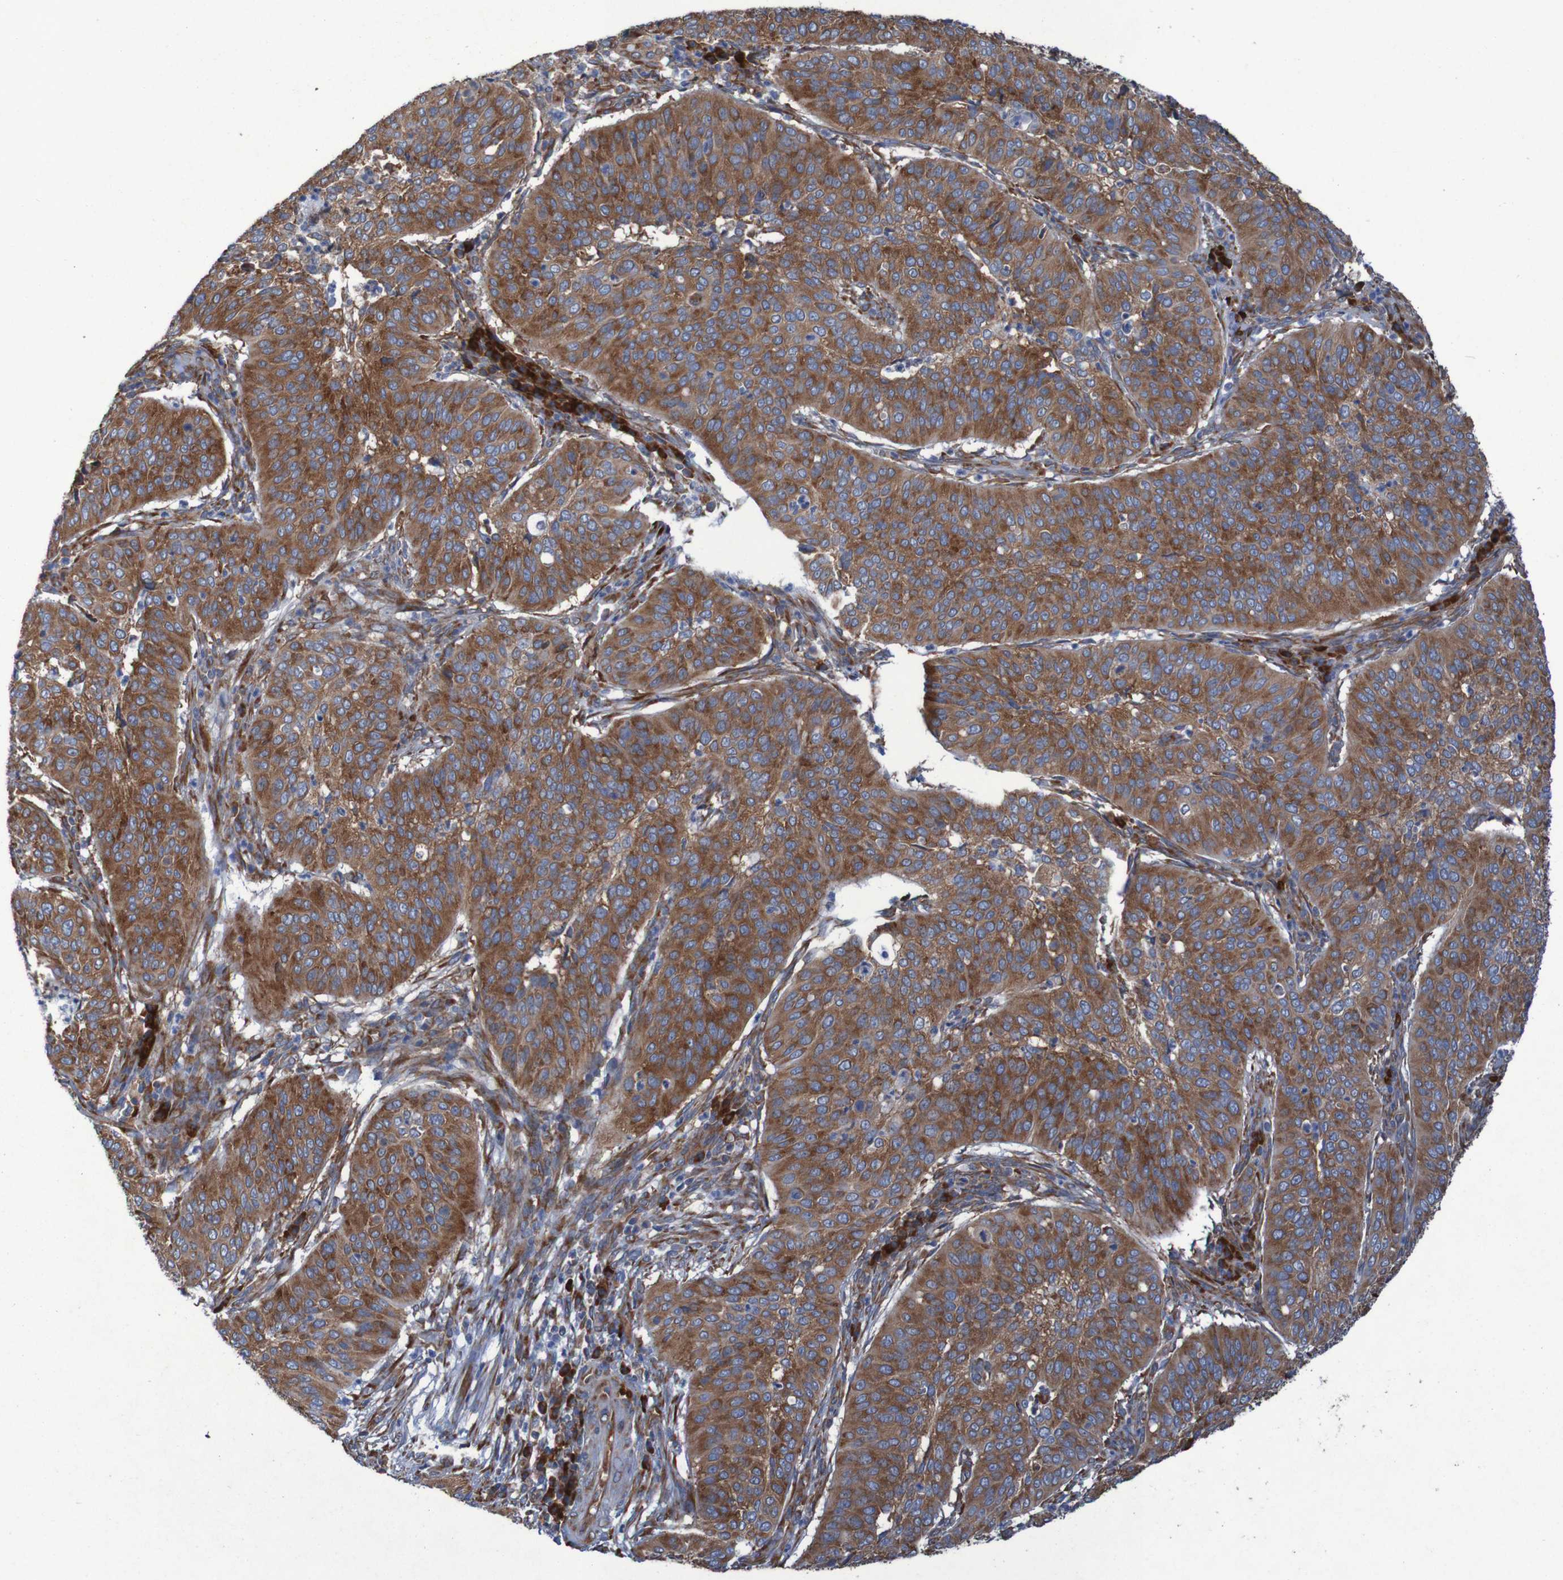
{"staining": {"intensity": "strong", "quantity": ">75%", "location": "cytoplasmic/membranous"}, "tissue": "cervical cancer", "cell_type": "Tumor cells", "image_type": "cancer", "snomed": [{"axis": "morphology", "description": "Normal tissue, NOS"}, {"axis": "morphology", "description": "Squamous cell carcinoma, NOS"}, {"axis": "topography", "description": "Cervix"}], "caption": "Cervical cancer tissue demonstrates strong cytoplasmic/membranous expression in about >75% of tumor cells", "gene": "RPL10", "patient": {"sex": "female", "age": 39}}